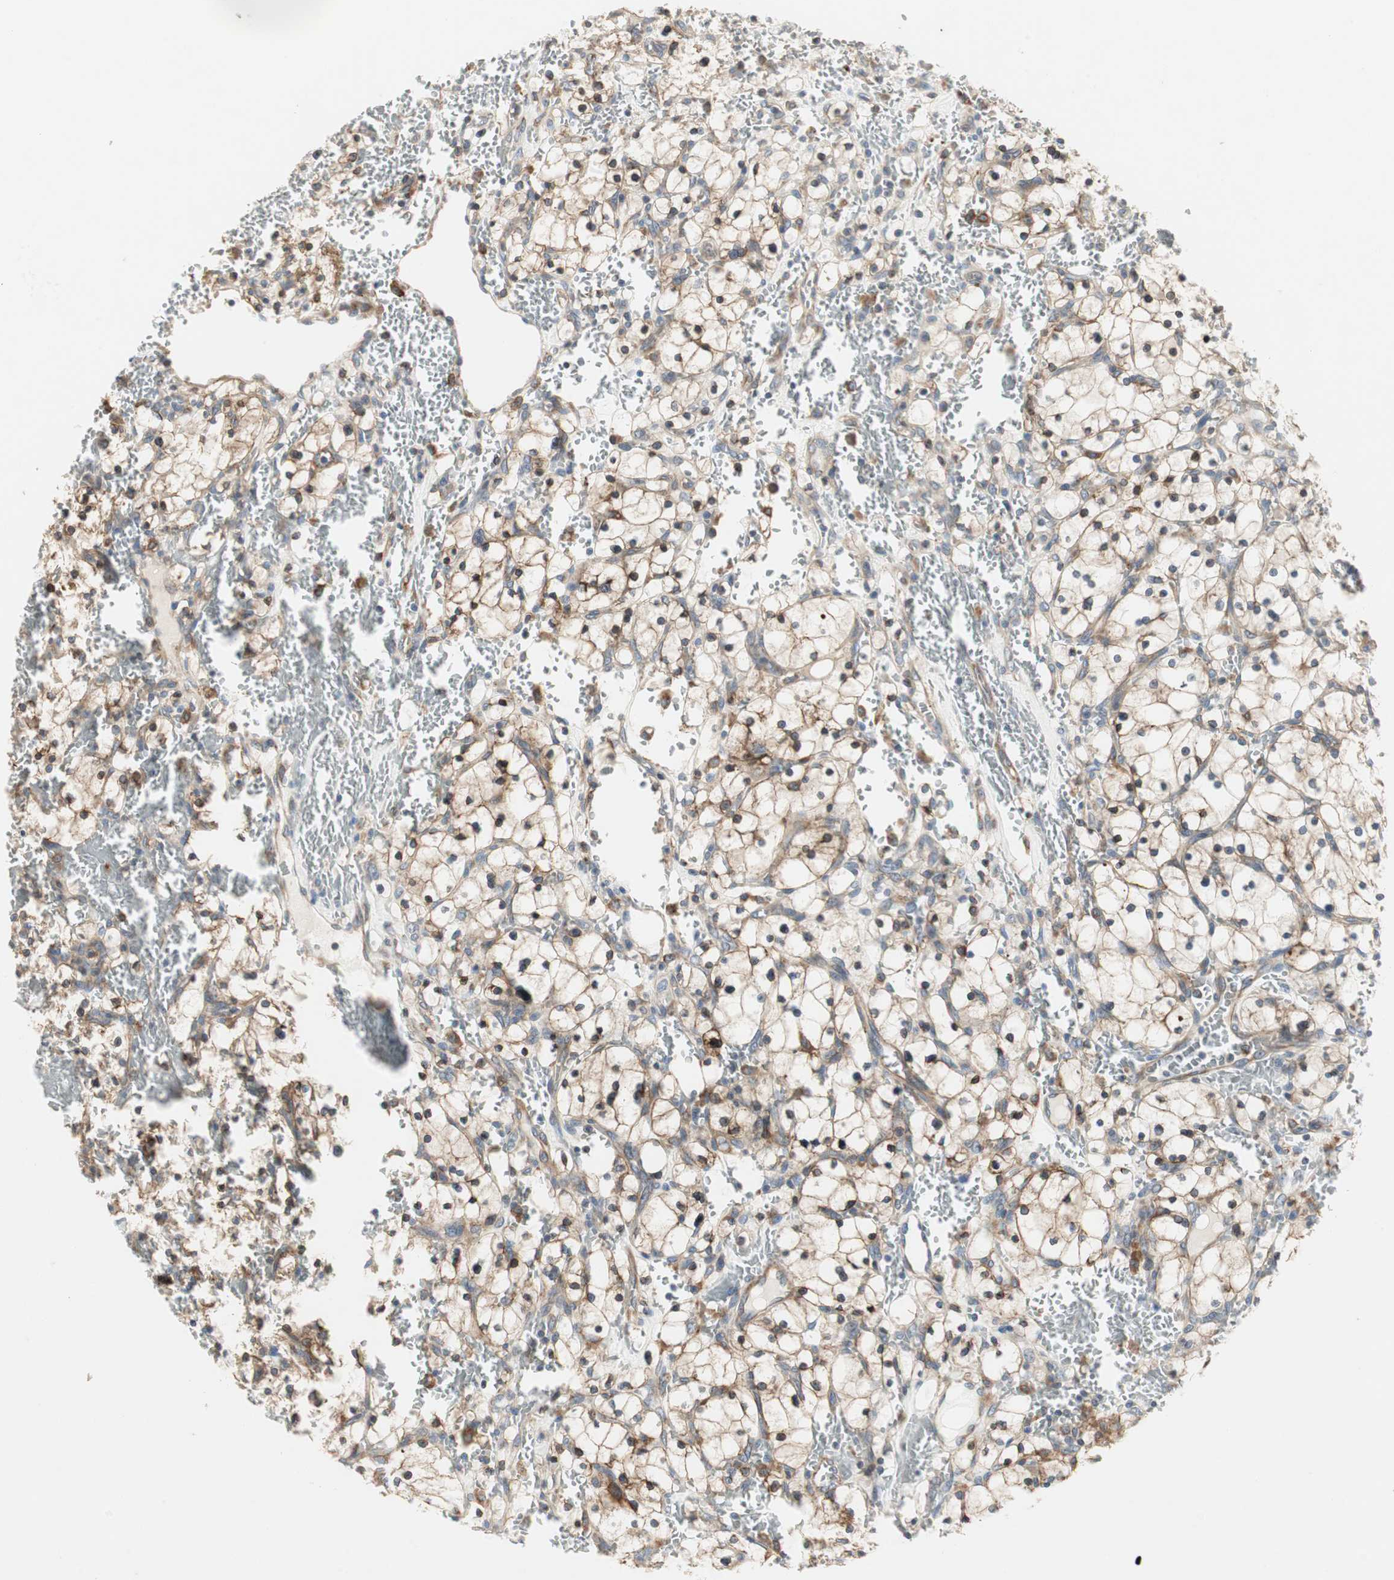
{"staining": {"intensity": "moderate", "quantity": ">75%", "location": "cytoplasmic/membranous"}, "tissue": "renal cancer", "cell_type": "Tumor cells", "image_type": "cancer", "snomed": [{"axis": "morphology", "description": "Adenocarcinoma, NOS"}, {"axis": "topography", "description": "Kidney"}], "caption": "Renal adenocarcinoma tissue demonstrates moderate cytoplasmic/membranous expression in approximately >75% of tumor cells, visualized by immunohistochemistry.", "gene": "H6PD", "patient": {"sex": "female", "age": 83}}